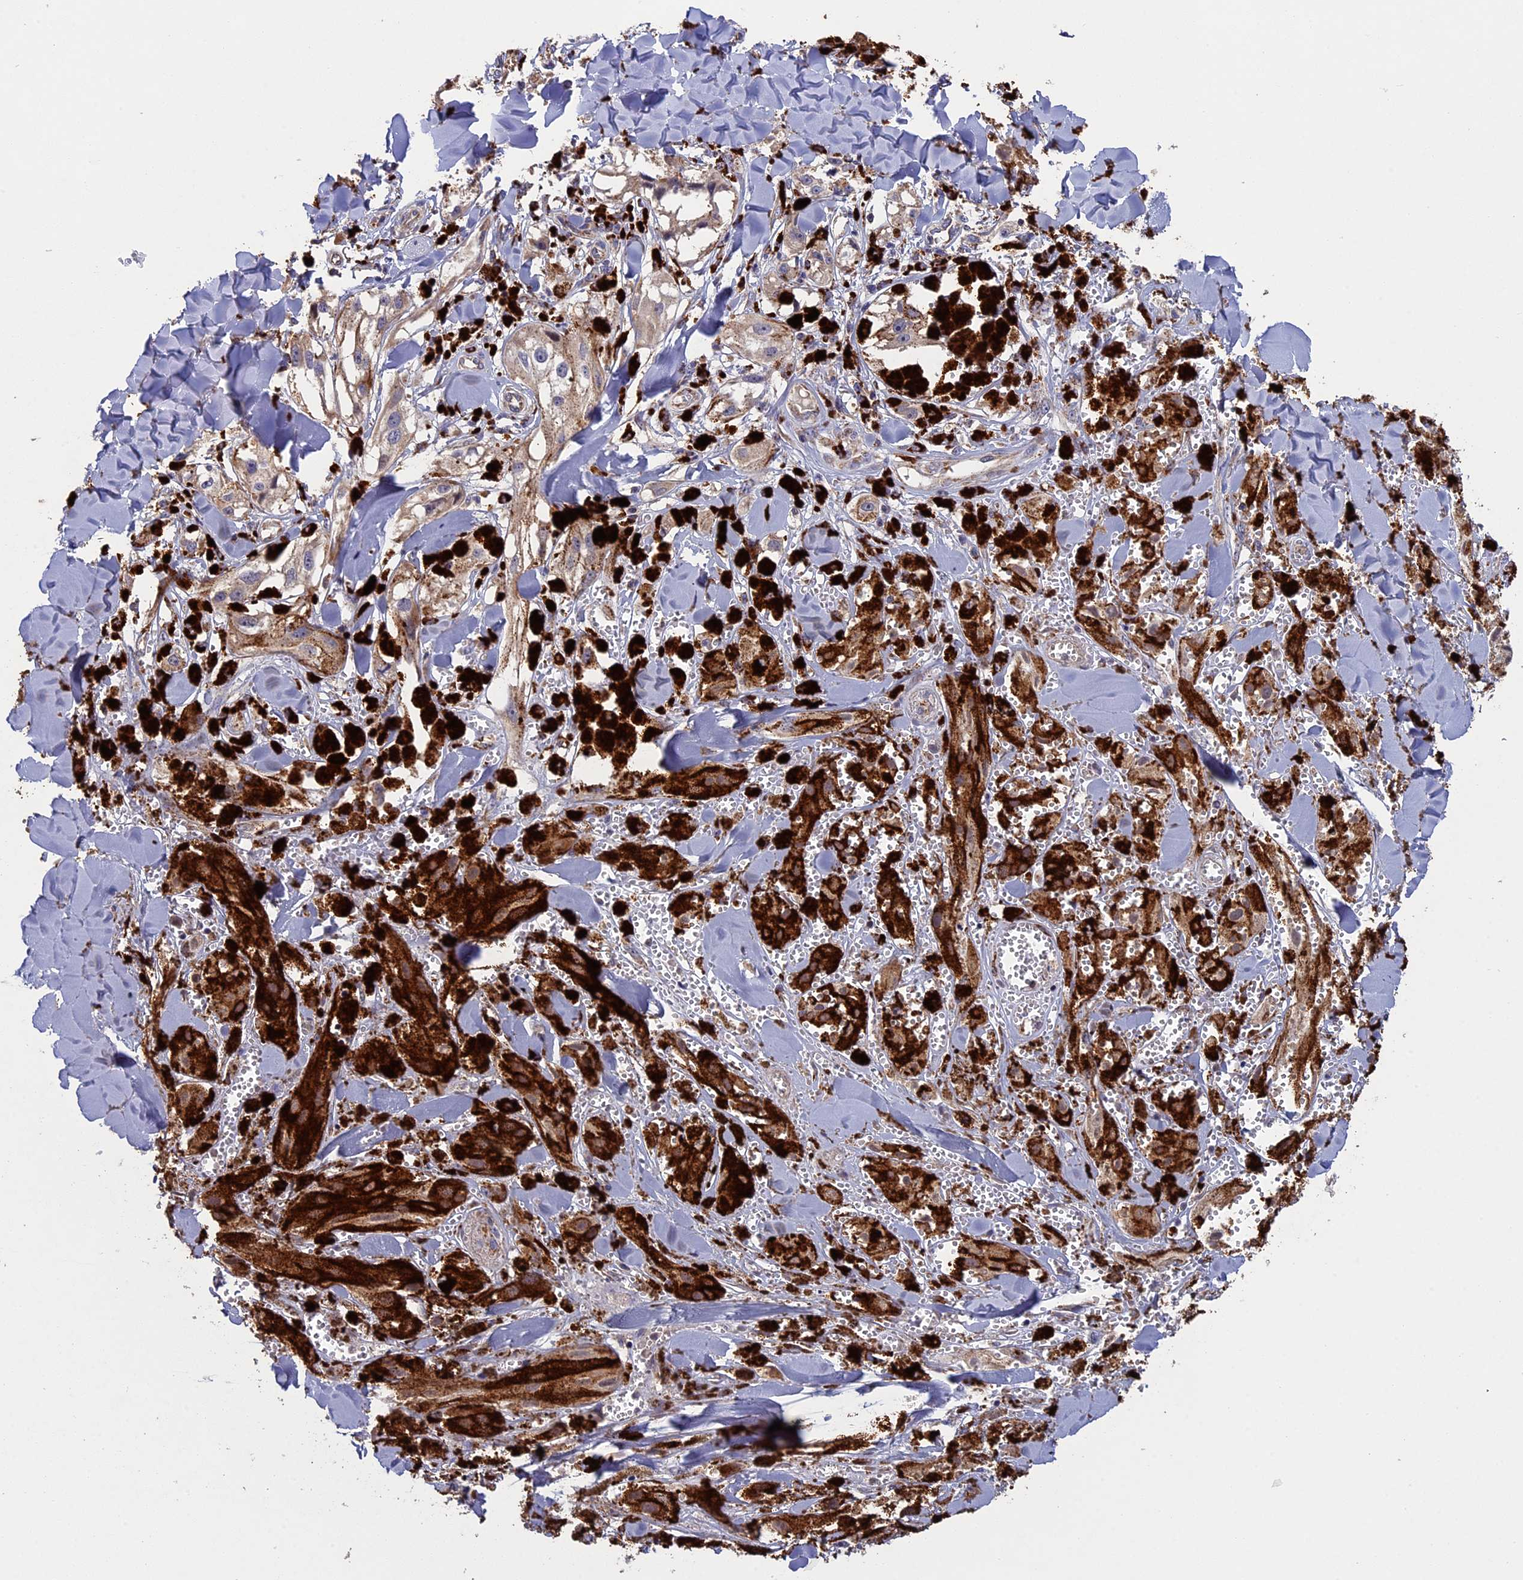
{"staining": {"intensity": "moderate", "quantity": ">75%", "location": "cytoplasmic/membranous"}, "tissue": "melanoma", "cell_type": "Tumor cells", "image_type": "cancer", "snomed": [{"axis": "morphology", "description": "Malignant melanoma, NOS"}, {"axis": "topography", "description": "Skin"}], "caption": "The image exhibits staining of malignant melanoma, revealing moderate cytoplasmic/membranous protein expression (brown color) within tumor cells.", "gene": "RNF17", "patient": {"sex": "male", "age": 88}}